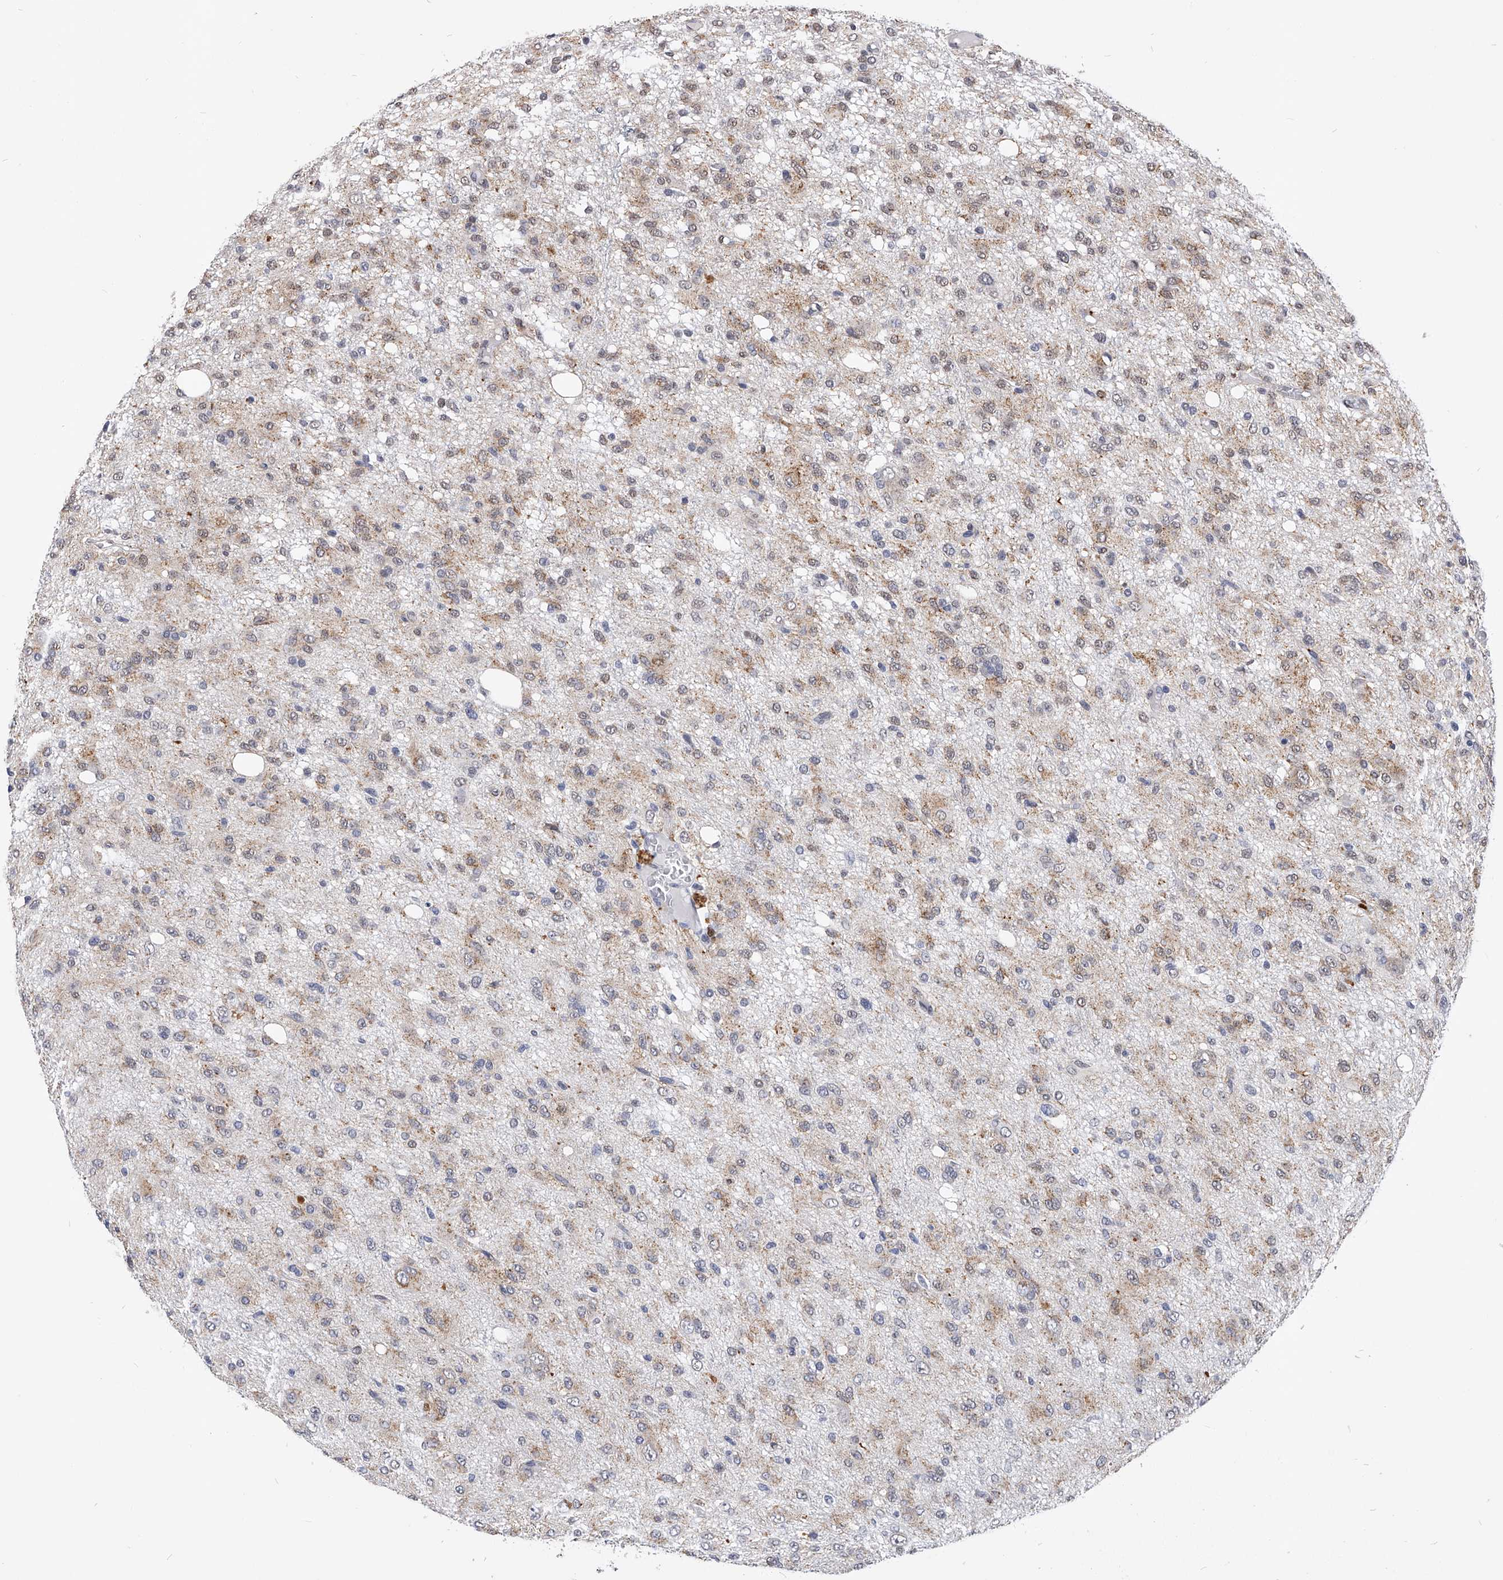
{"staining": {"intensity": "weak", "quantity": "25%-75%", "location": "cytoplasmic/membranous,nuclear"}, "tissue": "glioma", "cell_type": "Tumor cells", "image_type": "cancer", "snomed": [{"axis": "morphology", "description": "Glioma, malignant, High grade"}, {"axis": "topography", "description": "Brain"}], "caption": "Tumor cells display low levels of weak cytoplasmic/membranous and nuclear positivity in about 25%-75% of cells in human high-grade glioma (malignant).", "gene": "ZNF529", "patient": {"sex": "female", "age": 59}}